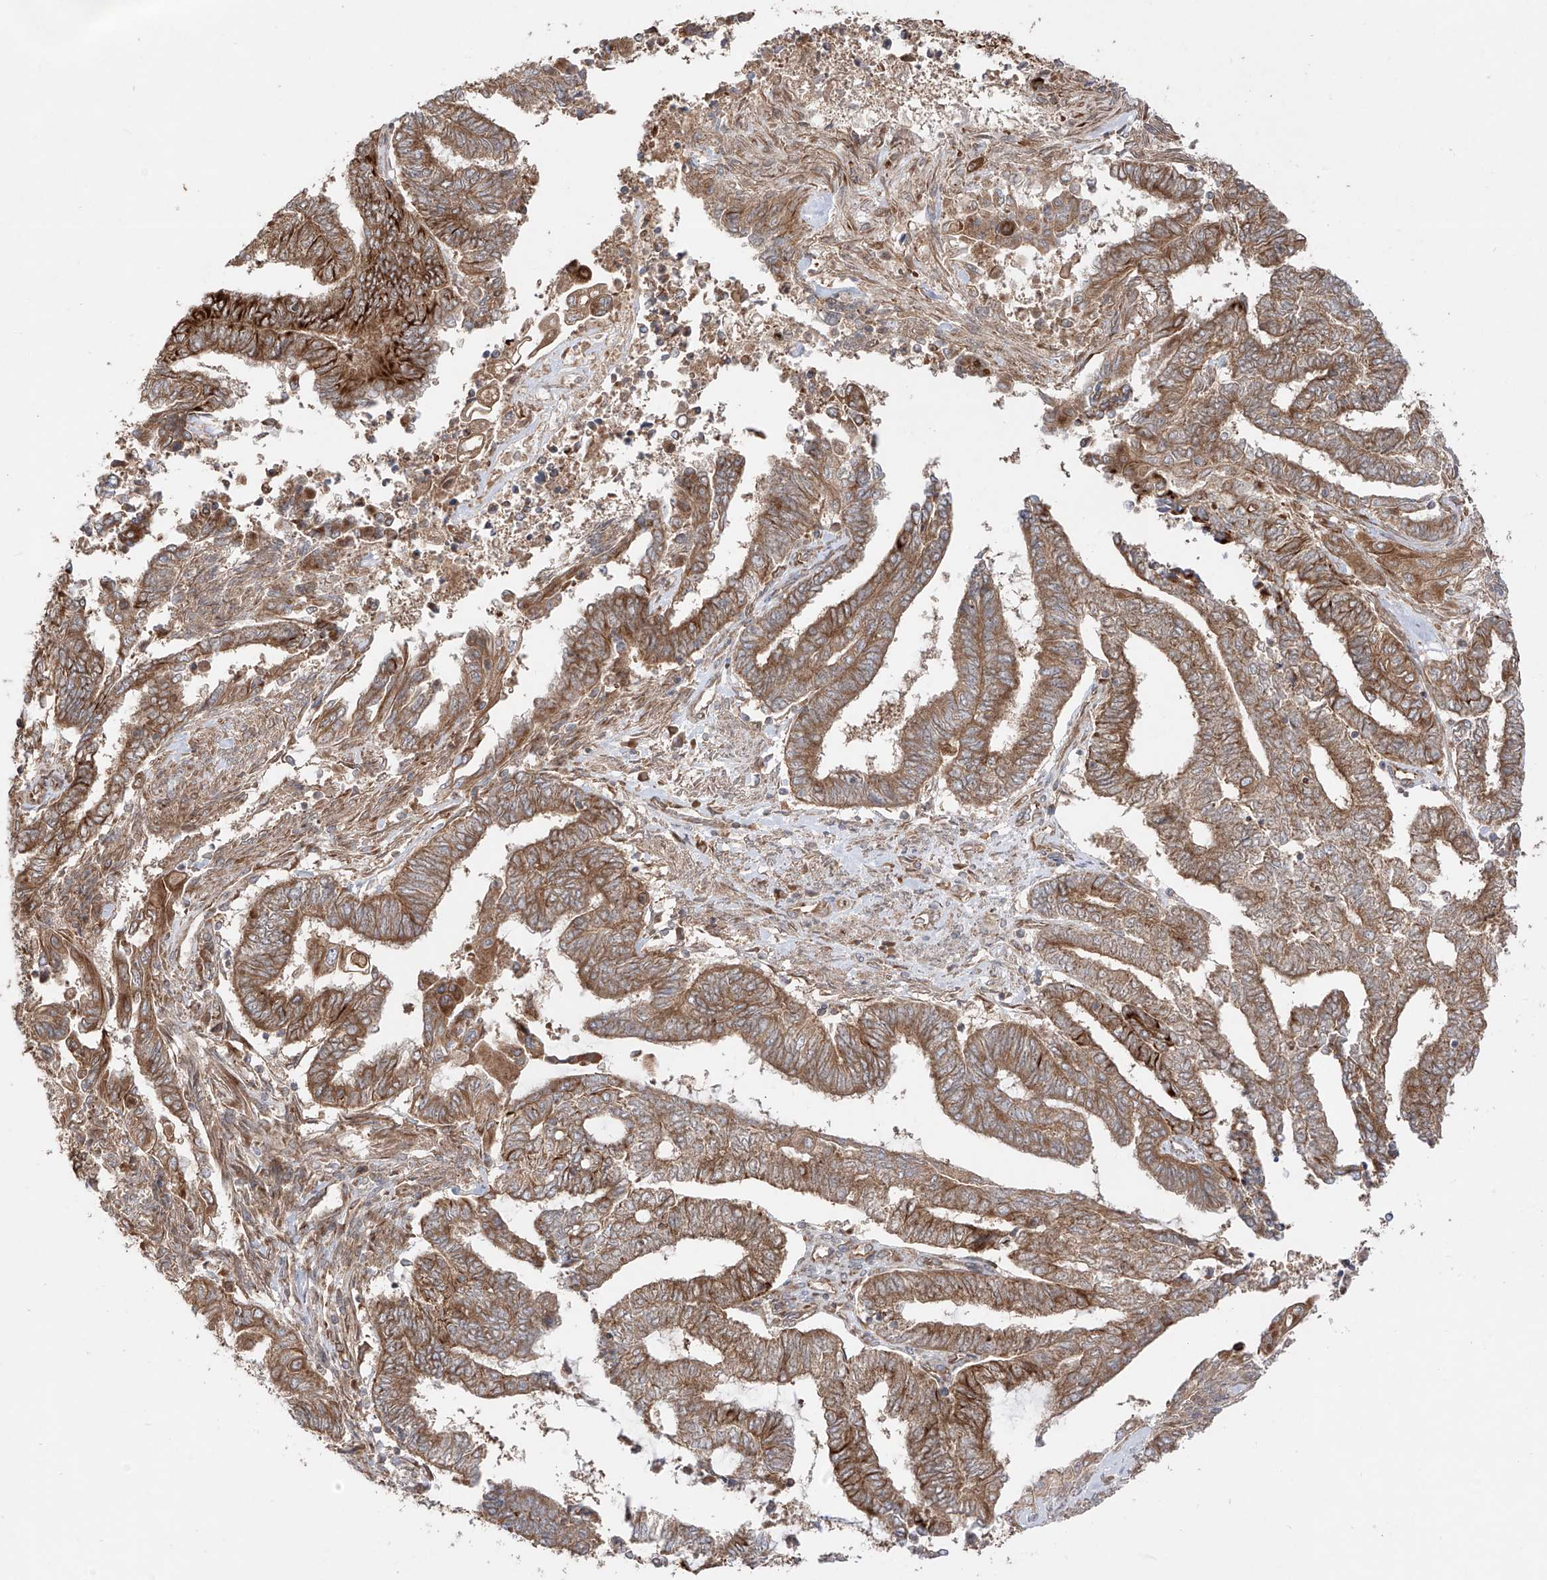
{"staining": {"intensity": "moderate", "quantity": ">75%", "location": "cytoplasmic/membranous"}, "tissue": "endometrial cancer", "cell_type": "Tumor cells", "image_type": "cancer", "snomed": [{"axis": "morphology", "description": "Adenocarcinoma, NOS"}, {"axis": "topography", "description": "Uterus"}, {"axis": "topography", "description": "Endometrium"}], "caption": "Immunohistochemistry of human endometrial cancer shows medium levels of moderate cytoplasmic/membranous staining in approximately >75% of tumor cells.", "gene": "YKT6", "patient": {"sex": "female", "age": 70}}